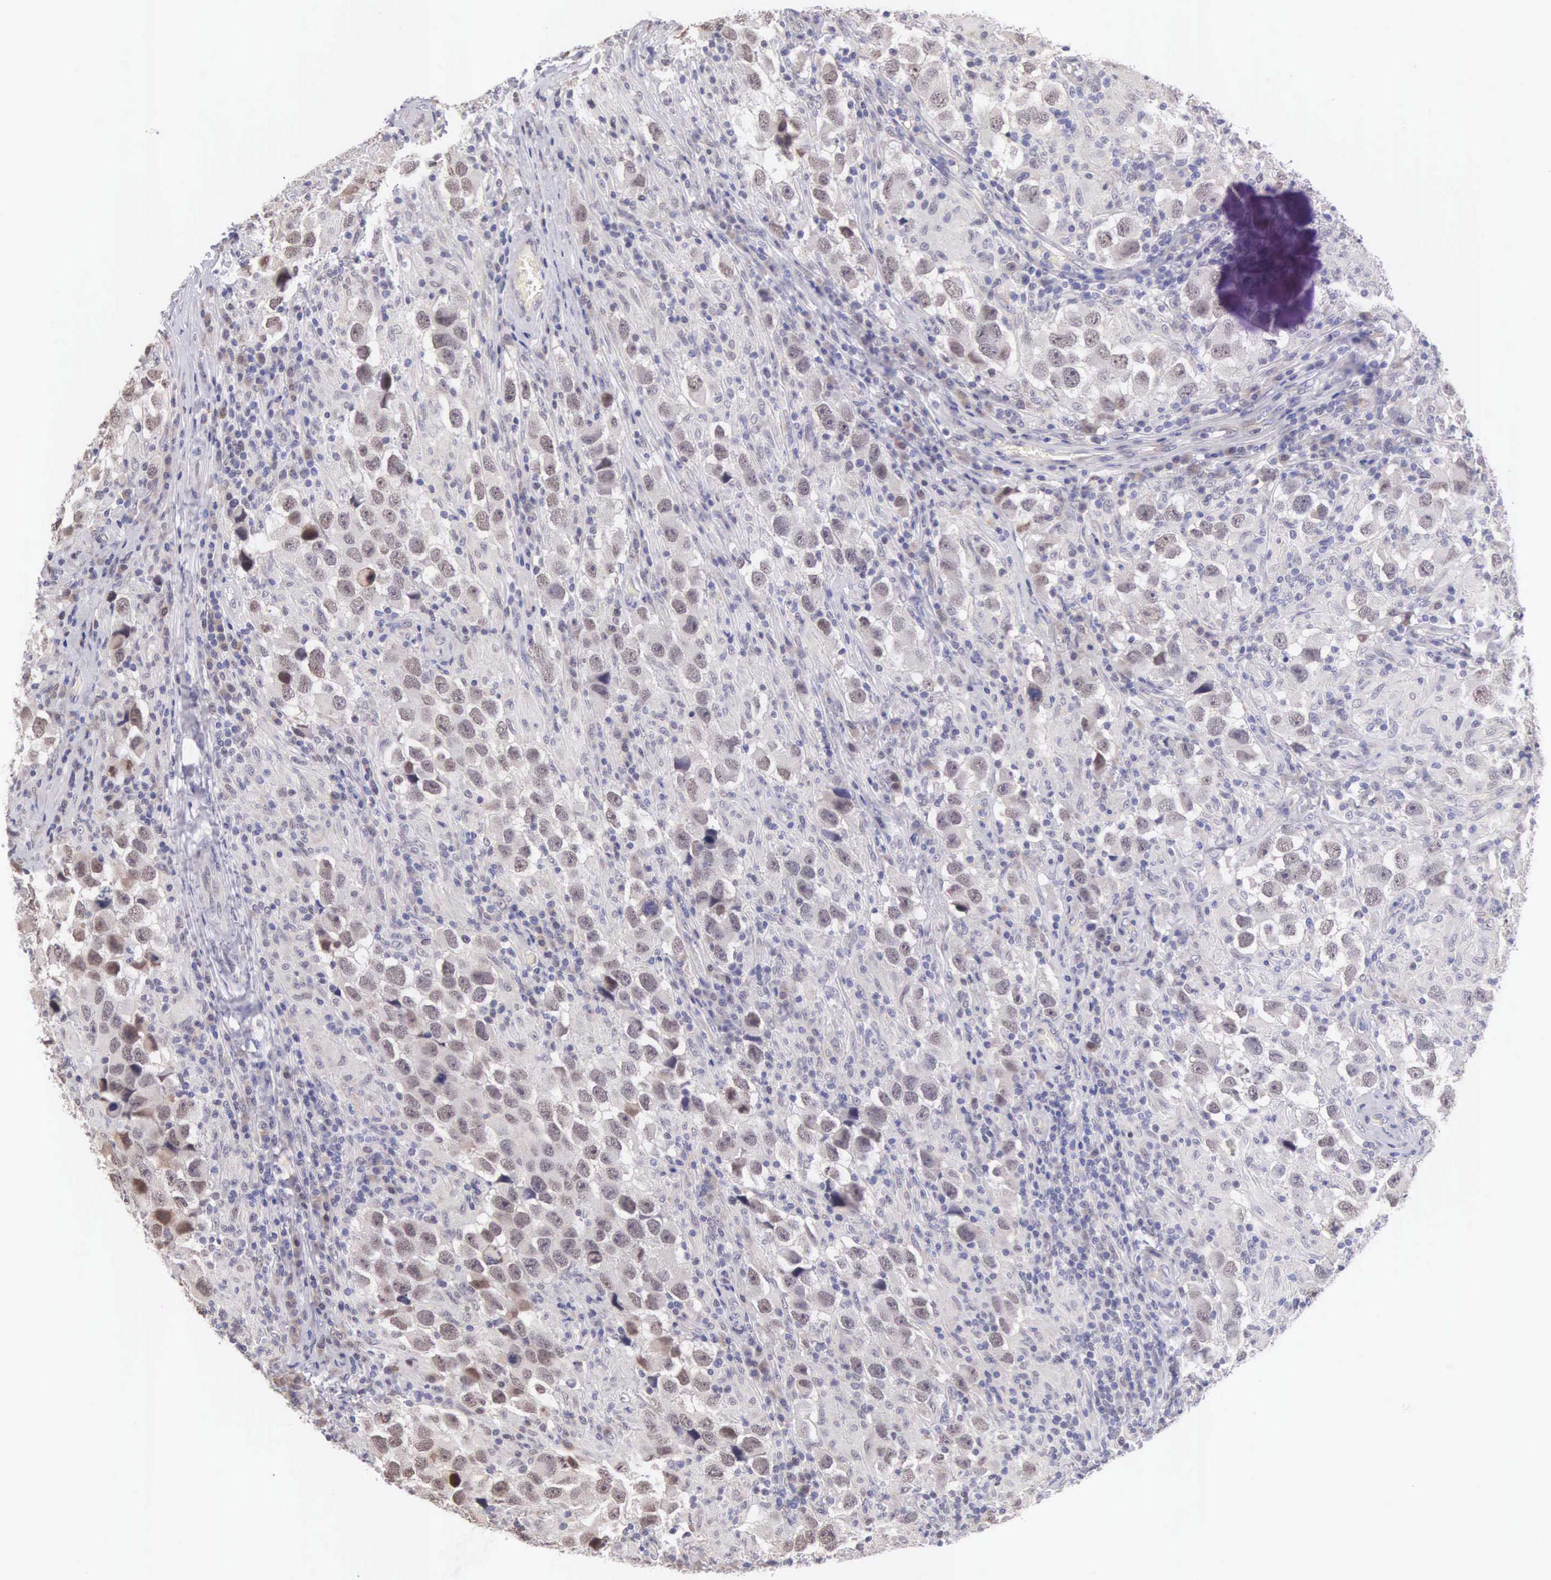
{"staining": {"intensity": "moderate", "quantity": "<25%", "location": "nuclear"}, "tissue": "testis cancer", "cell_type": "Tumor cells", "image_type": "cancer", "snomed": [{"axis": "morphology", "description": "Carcinoma, Embryonal, NOS"}, {"axis": "topography", "description": "Testis"}], "caption": "About <25% of tumor cells in testis embryonal carcinoma show moderate nuclear protein staining as visualized by brown immunohistochemical staining.", "gene": "HMGXB4", "patient": {"sex": "male", "age": 21}}